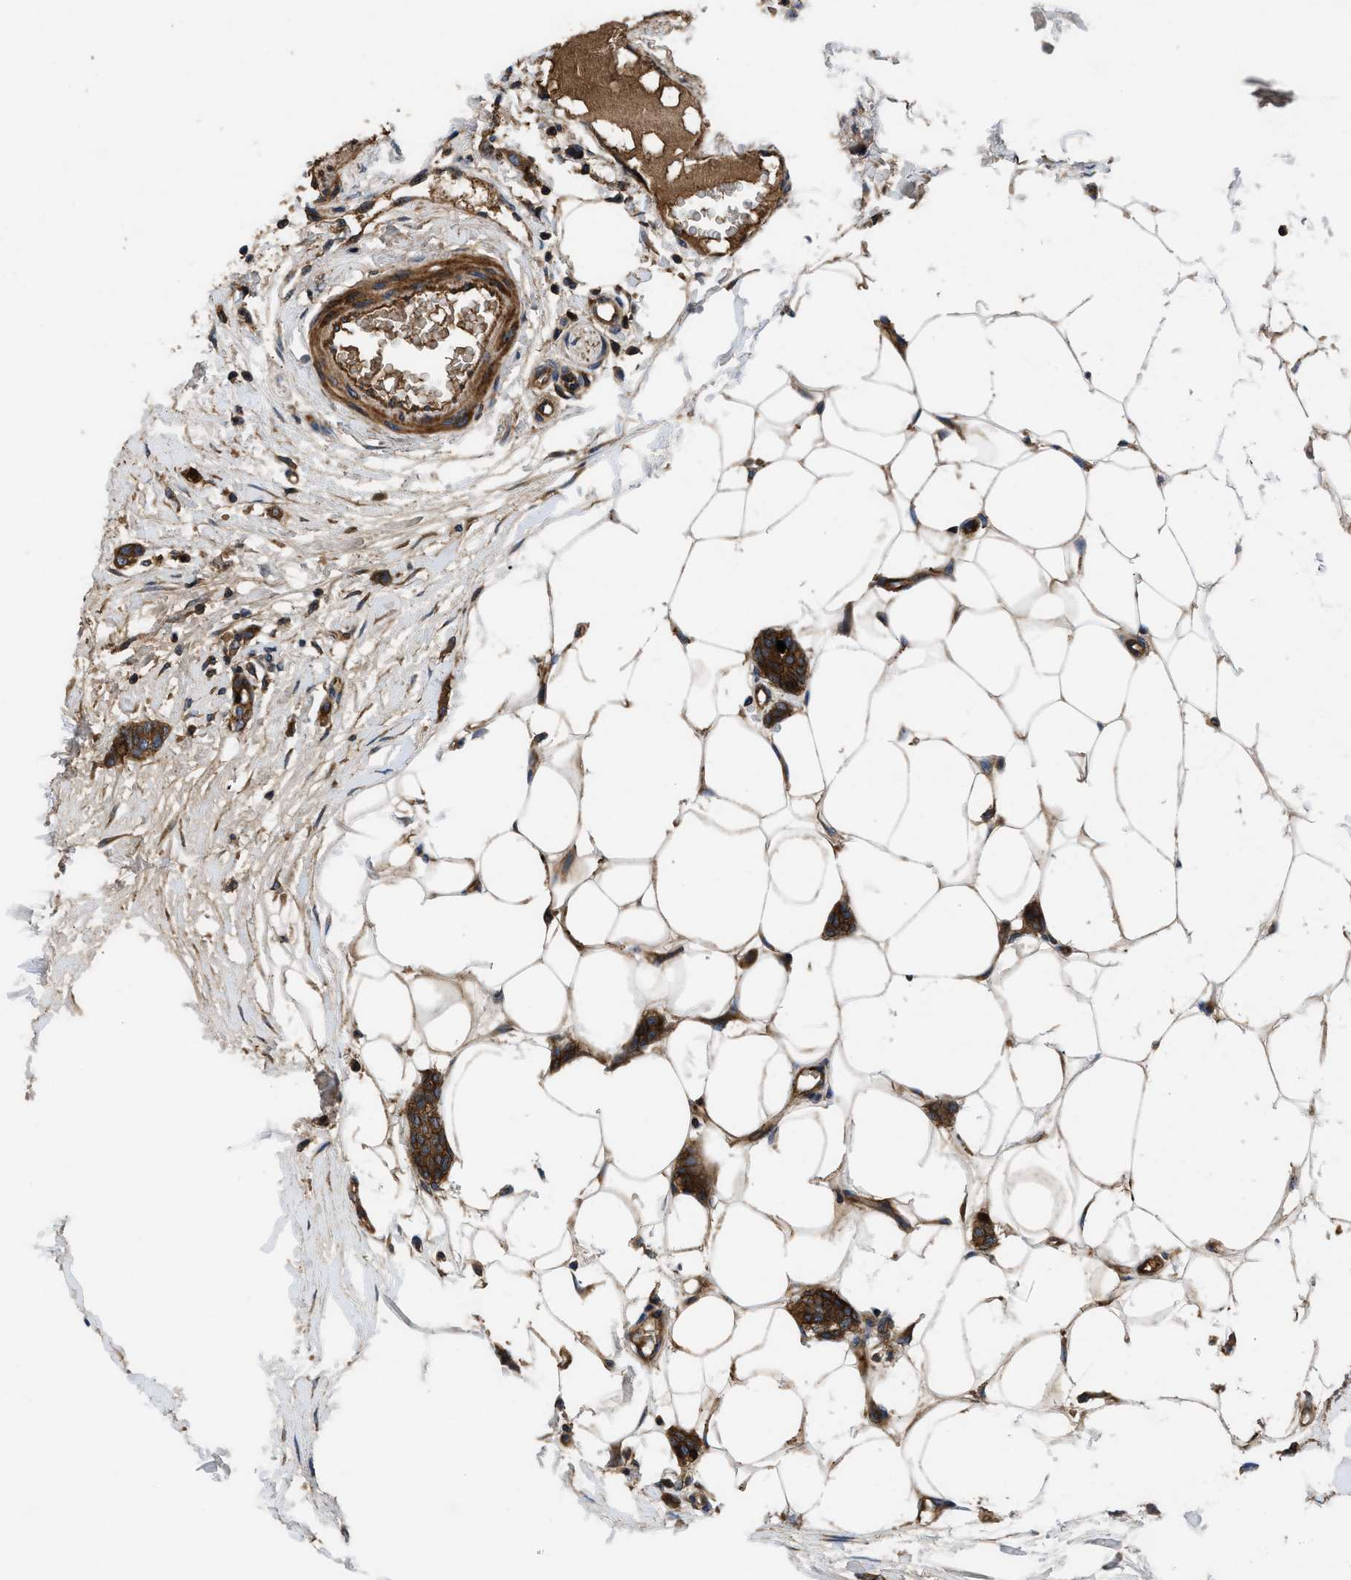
{"staining": {"intensity": "strong", "quantity": ">75%", "location": "cytoplasmic/membranous"}, "tissue": "breast cancer", "cell_type": "Tumor cells", "image_type": "cancer", "snomed": [{"axis": "morphology", "description": "Lobular carcinoma"}, {"axis": "topography", "description": "Skin"}, {"axis": "topography", "description": "Breast"}], "caption": "Immunohistochemical staining of human breast lobular carcinoma demonstrates strong cytoplasmic/membranous protein expression in approximately >75% of tumor cells. (DAB (3,3'-diaminobenzidine) IHC, brown staining for protein, blue staining for nuclei).", "gene": "CNNM3", "patient": {"sex": "female", "age": 46}}